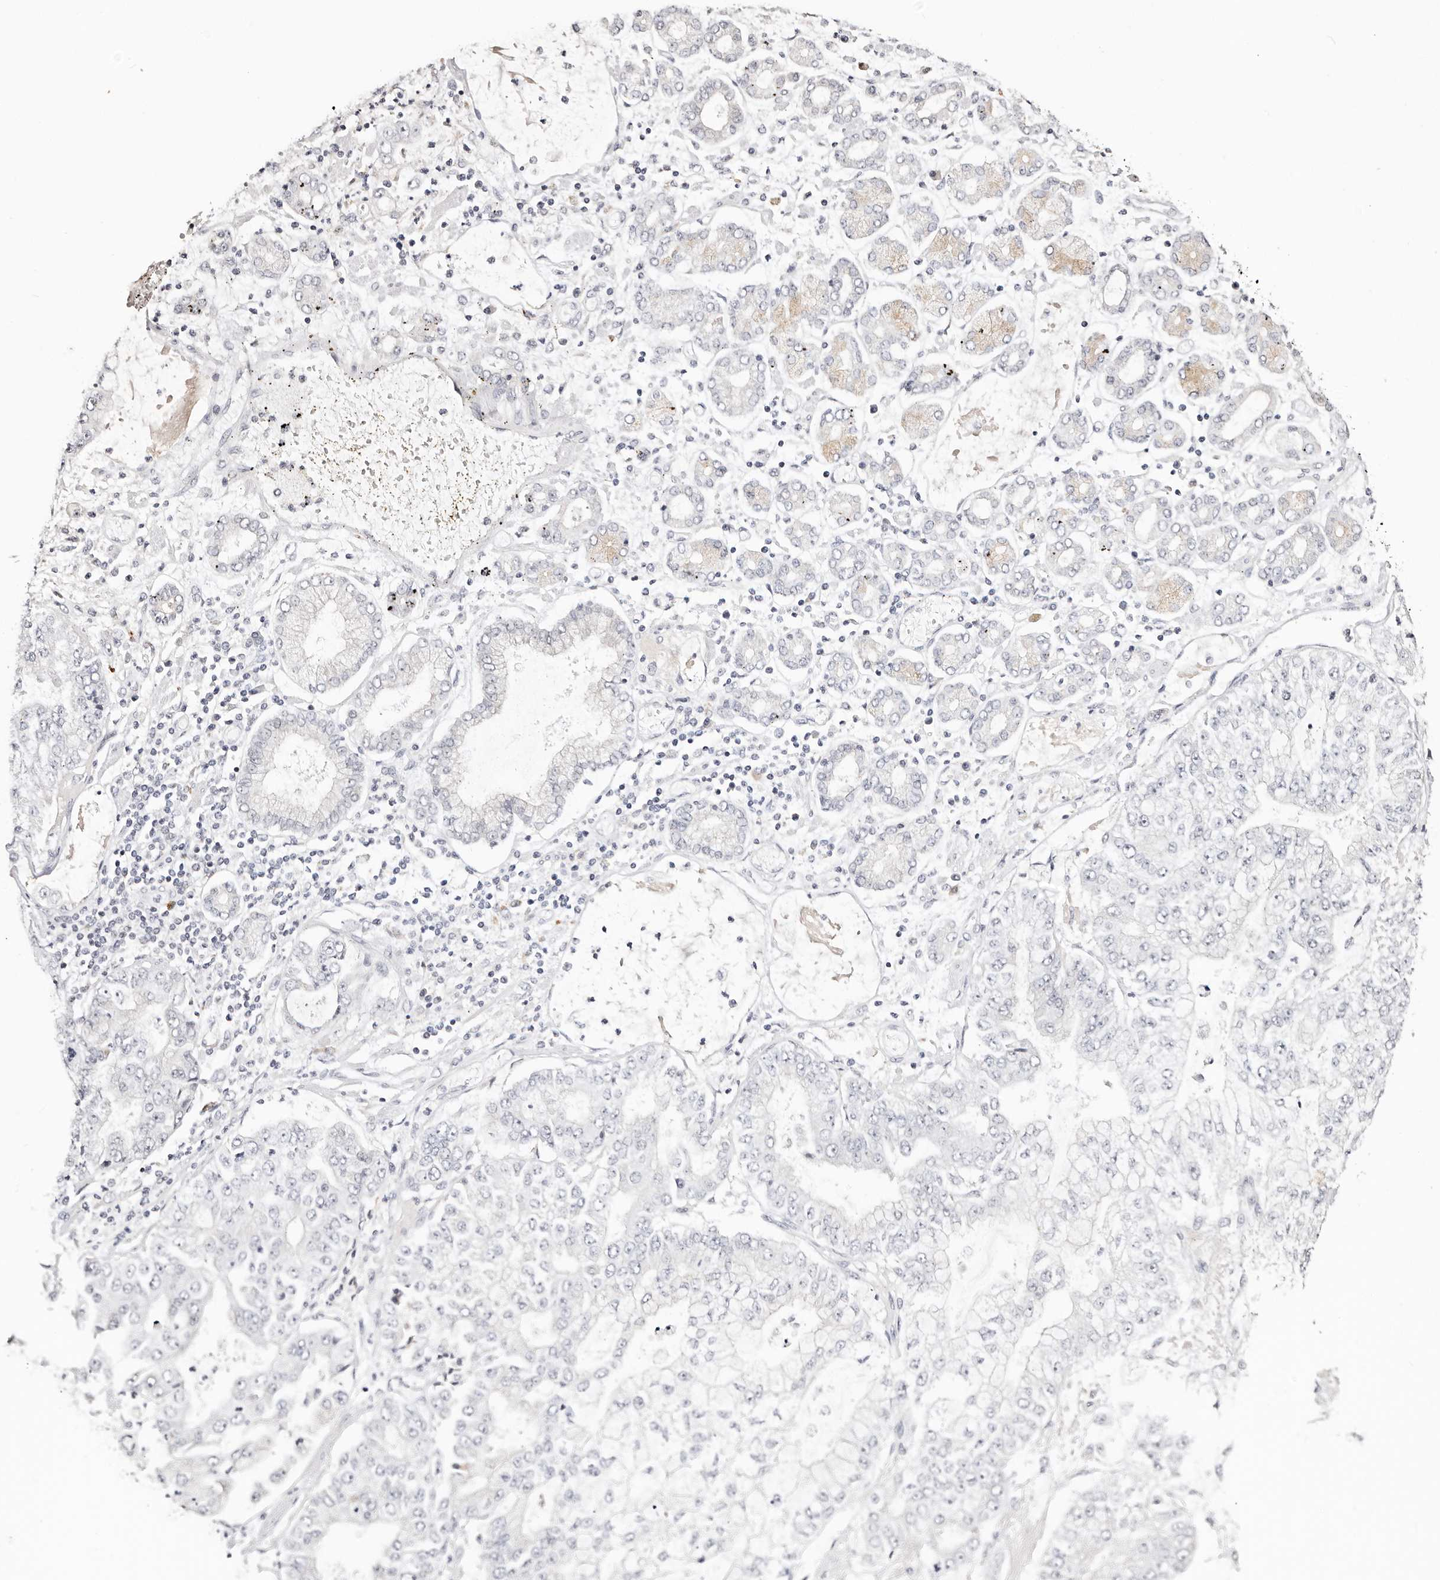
{"staining": {"intensity": "negative", "quantity": "none", "location": "none"}, "tissue": "stomach cancer", "cell_type": "Tumor cells", "image_type": "cancer", "snomed": [{"axis": "morphology", "description": "Adenocarcinoma, NOS"}, {"axis": "topography", "description": "Stomach"}], "caption": "Adenocarcinoma (stomach) stained for a protein using immunohistochemistry (IHC) reveals no staining tumor cells.", "gene": "VIPAS39", "patient": {"sex": "male", "age": 76}}